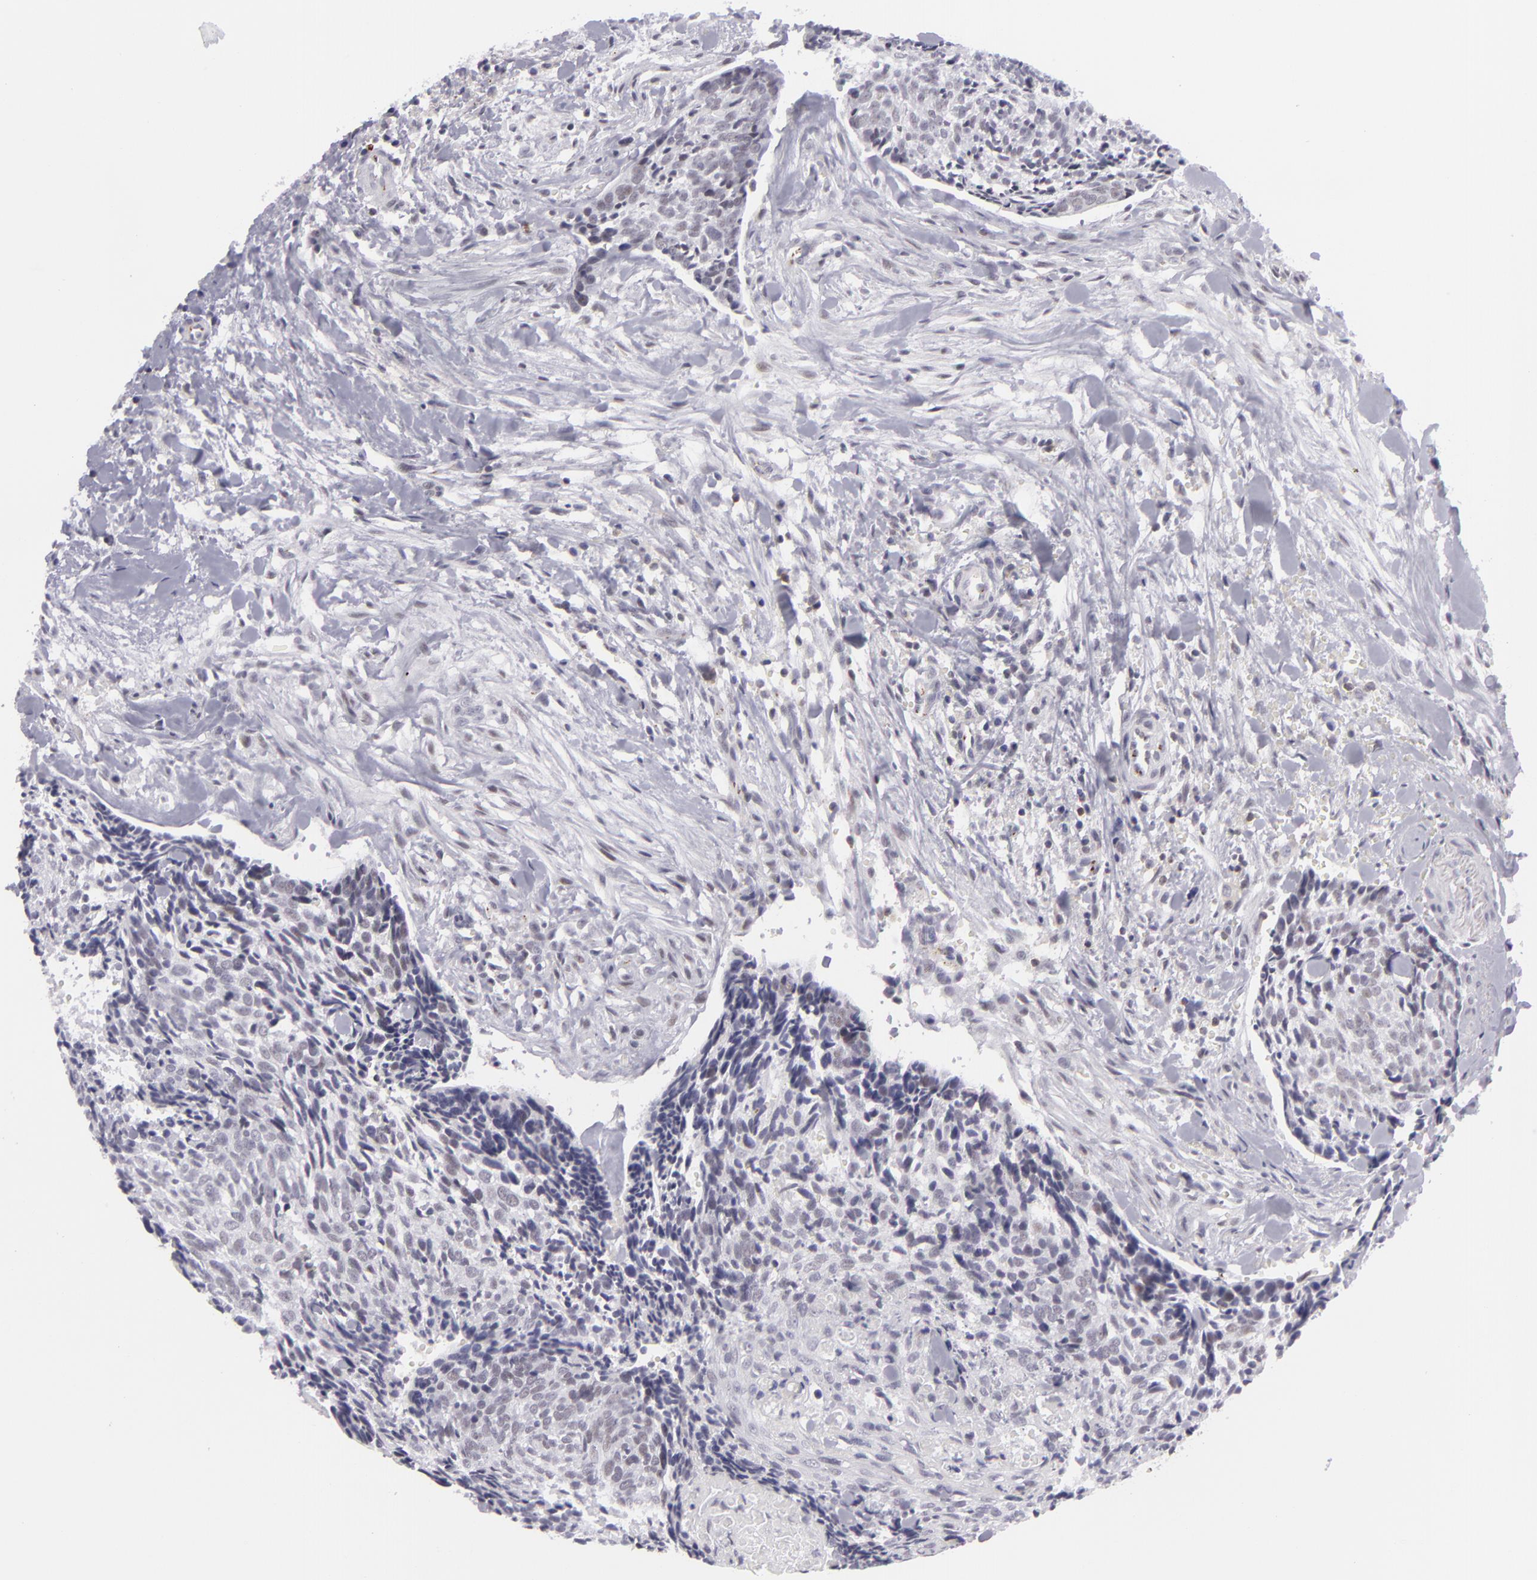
{"staining": {"intensity": "negative", "quantity": "none", "location": "none"}, "tissue": "head and neck cancer", "cell_type": "Tumor cells", "image_type": "cancer", "snomed": [{"axis": "morphology", "description": "Squamous cell carcinoma, NOS"}, {"axis": "topography", "description": "Salivary gland"}, {"axis": "topography", "description": "Head-Neck"}], "caption": "Immunohistochemistry (IHC) histopathology image of neoplastic tissue: squamous cell carcinoma (head and neck) stained with DAB (3,3'-diaminobenzidine) exhibits no significant protein staining in tumor cells.", "gene": "KCNAB2", "patient": {"sex": "male", "age": 70}}